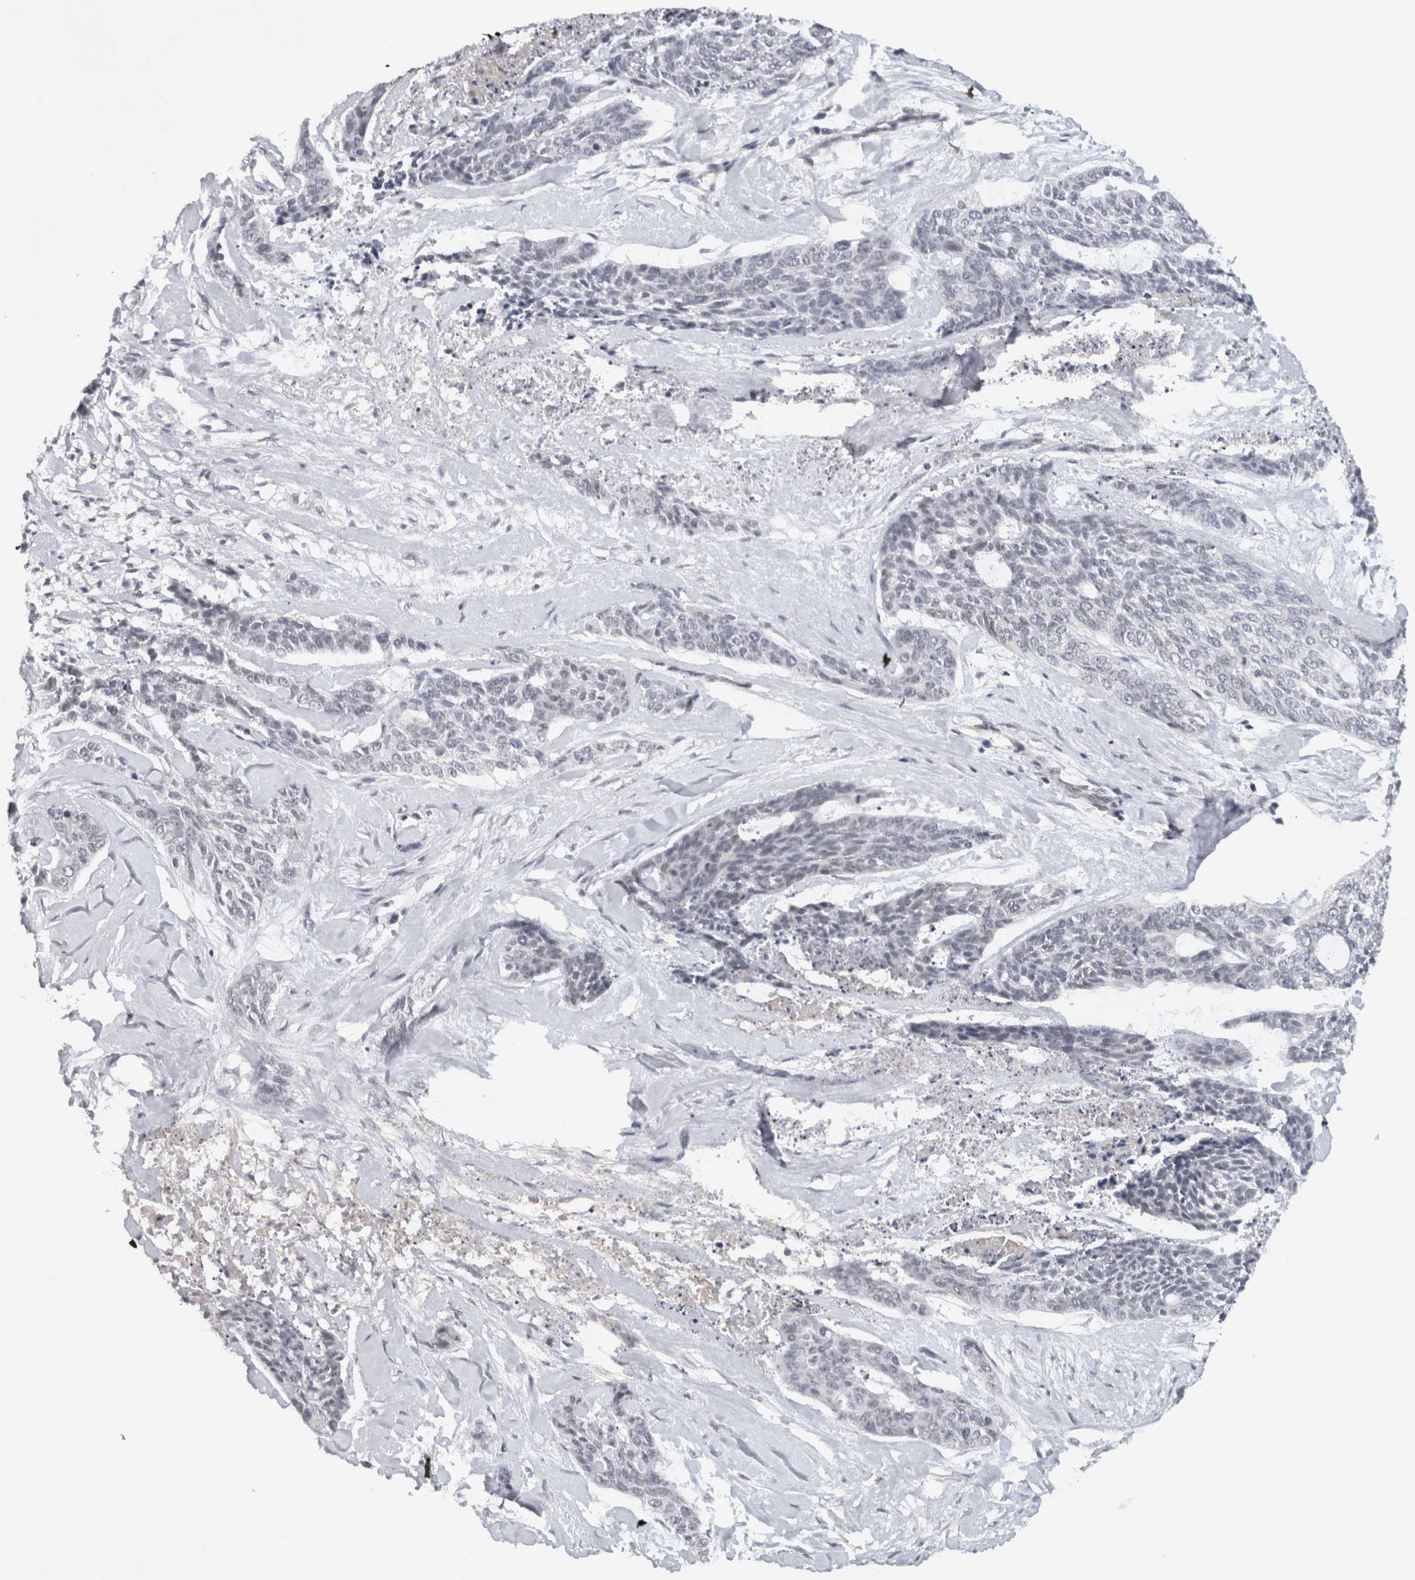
{"staining": {"intensity": "negative", "quantity": "none", "location": "none"}, "tissue": "skin cancer", "cell_type": "Tumor cells", "image_type": "cancer", "snomed": [{"axis": "morphology", "description": "Basal cell carcinoma"}, {"axis": "topography", "description": "Skin"}], "caption": "Basal cell carcinoma (skin) was stained to show a protein in brown. There is no significant expression in tumor cells.", "gene": "PRXL2A", "patient": {"sex": "female", "age": 64}}